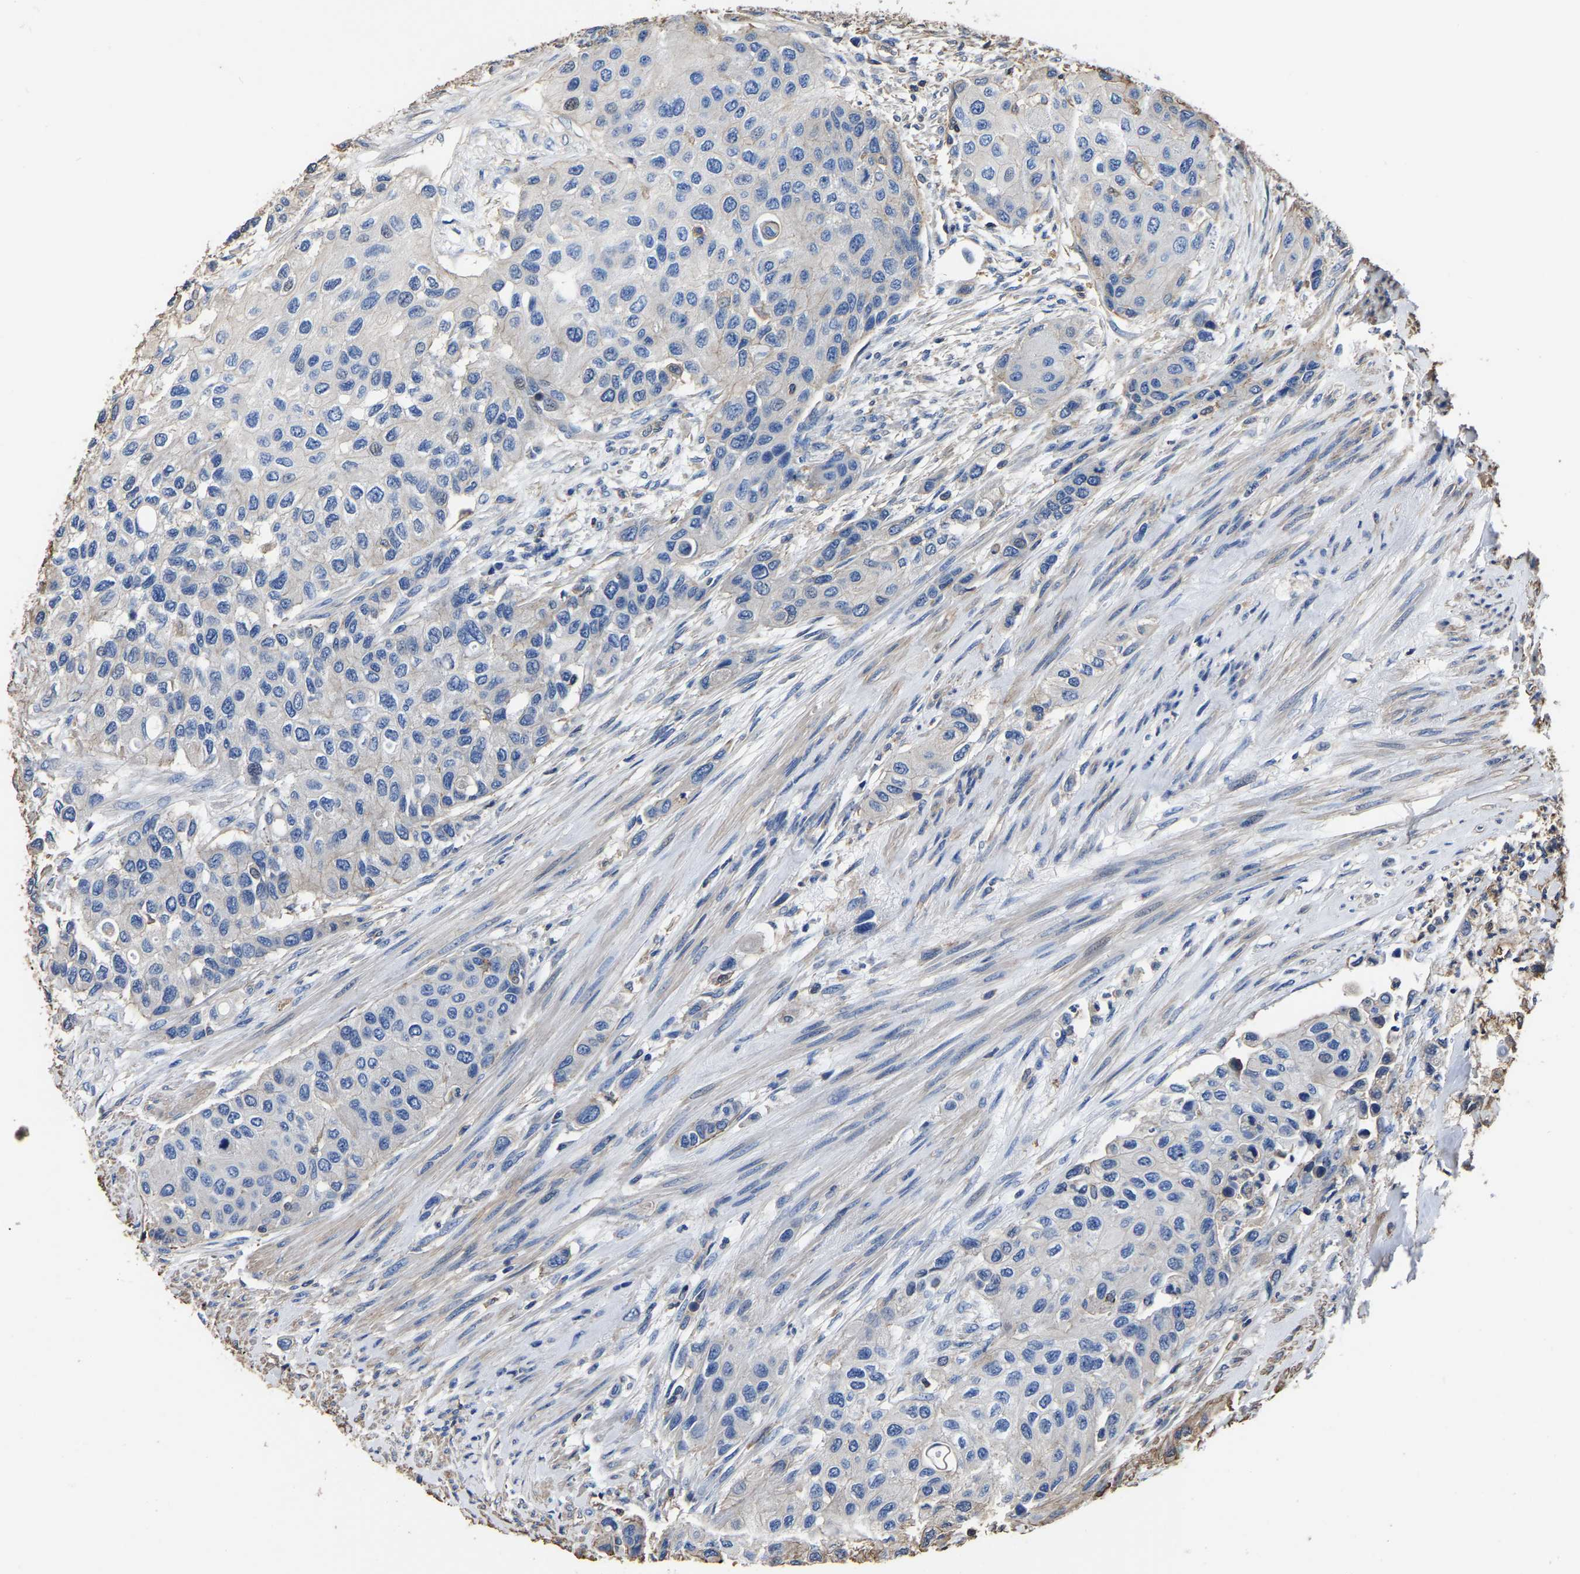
{"staining": {"intensity": "negative", "quantity": "none", "location": "none"}, "tissue": "urothelial cancer", "cell_type": "Tumor cells", "image_type": "cancer", "snomed": [{"axis": "morphology", "description": "Urothelial carcinoma, High grade"}, {"axis": "topography", "description": "Urinary bladder"}], "caption": "Micrograph shows no protein positivity in tumor cells of high-grade urothelial carcinoma tissue.", "gene": "ARMT1", "patient": {"sex": "female", "age": 56}}